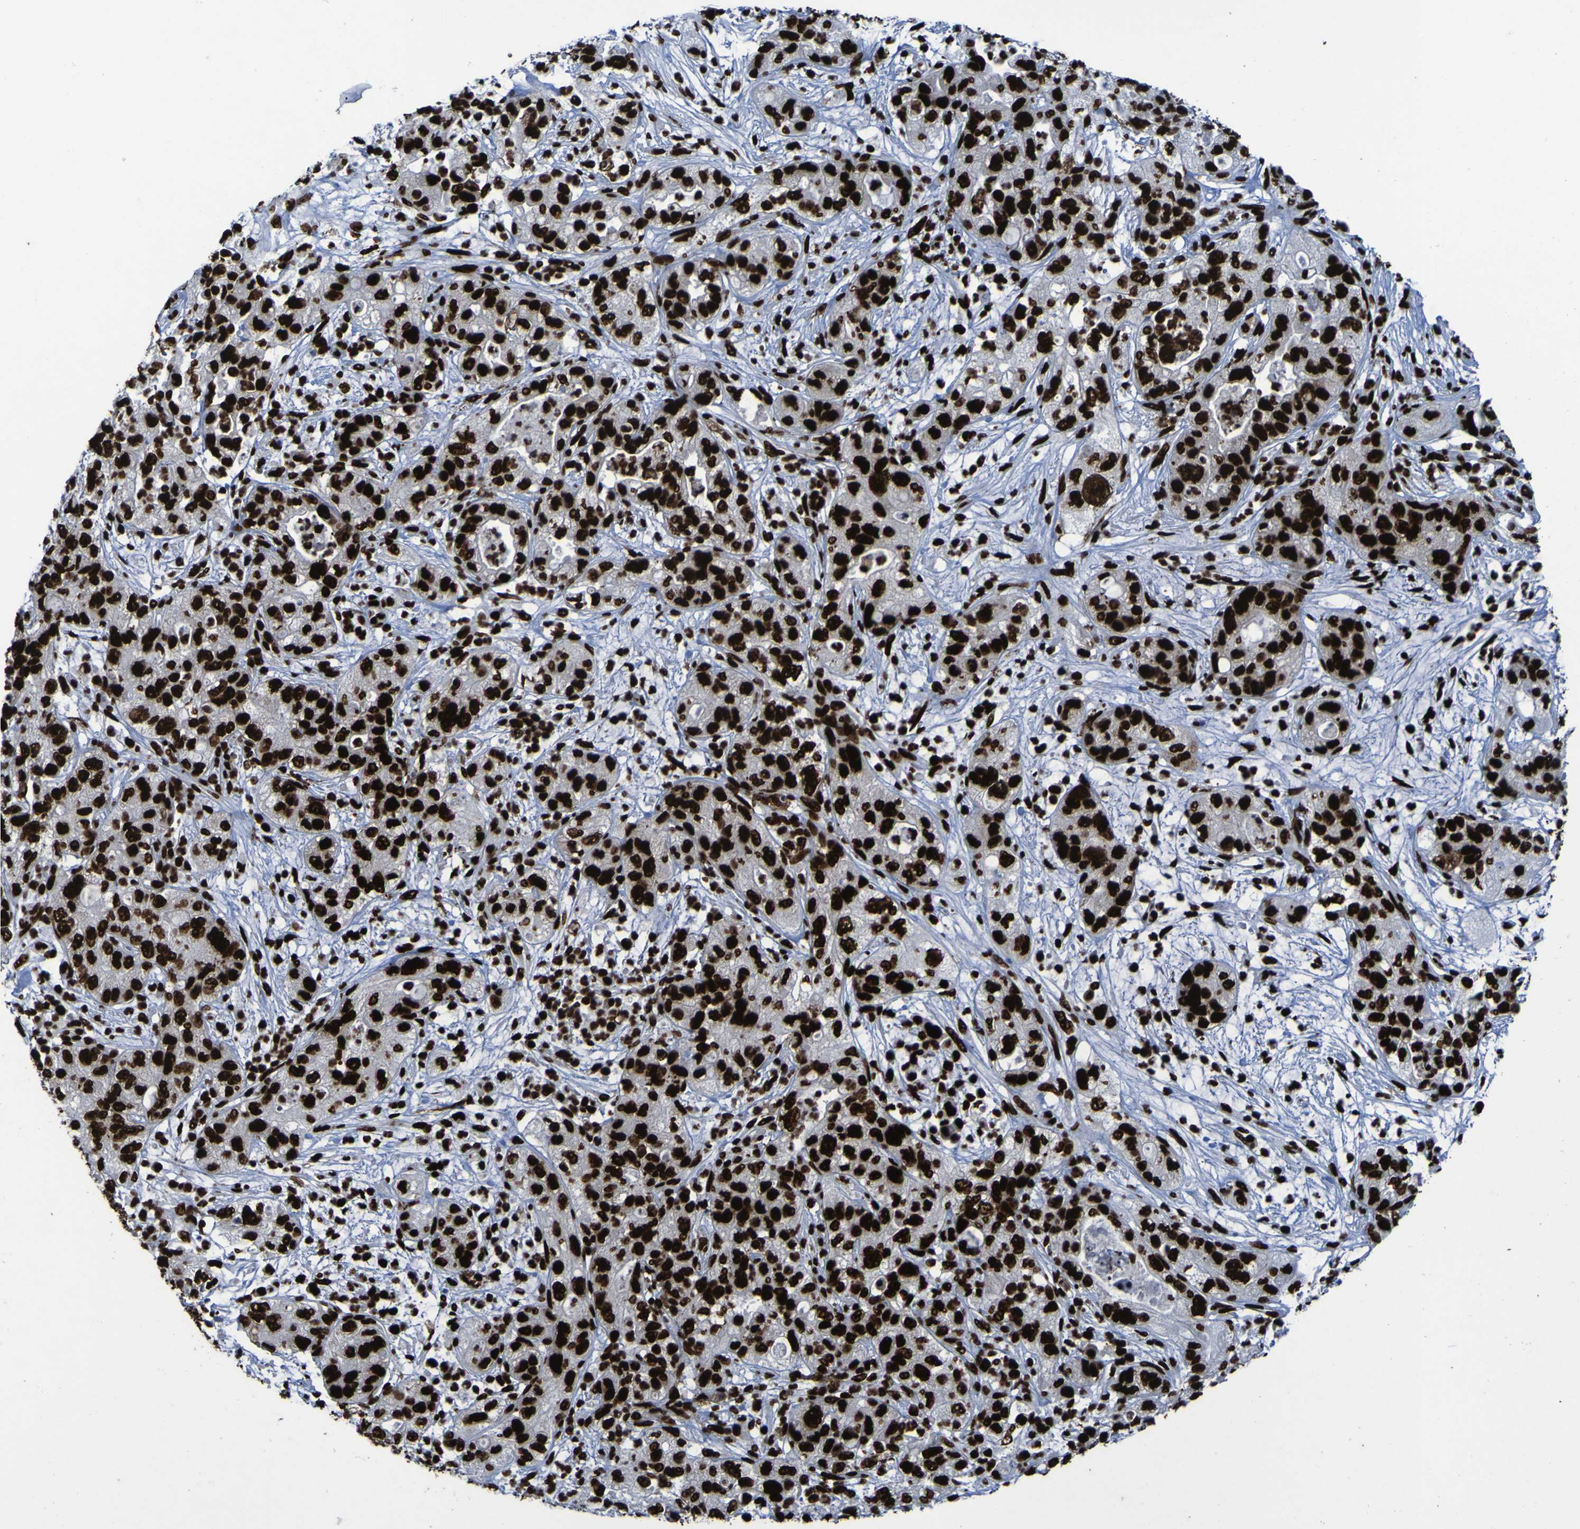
{"staining": {"intensity": "strong", "quantity": ">75%", "location": "nuclear"}, "tissue": "pancreatic cancer", "cell_type": "Tumor cells", "image_type": "cancer", "snomed": [{"axis": "morphology", "description": "Adenocarcinoma, NOS"}, {"axis": "topography", "description": "Pancreas"}], "caption": "Strong nuclear expression is identified in approximately >75% of tumor cells in adenocarcinoma (pancreatic).", "gene": "NPM1", "patient": {"sex": "female", "age": 78}}